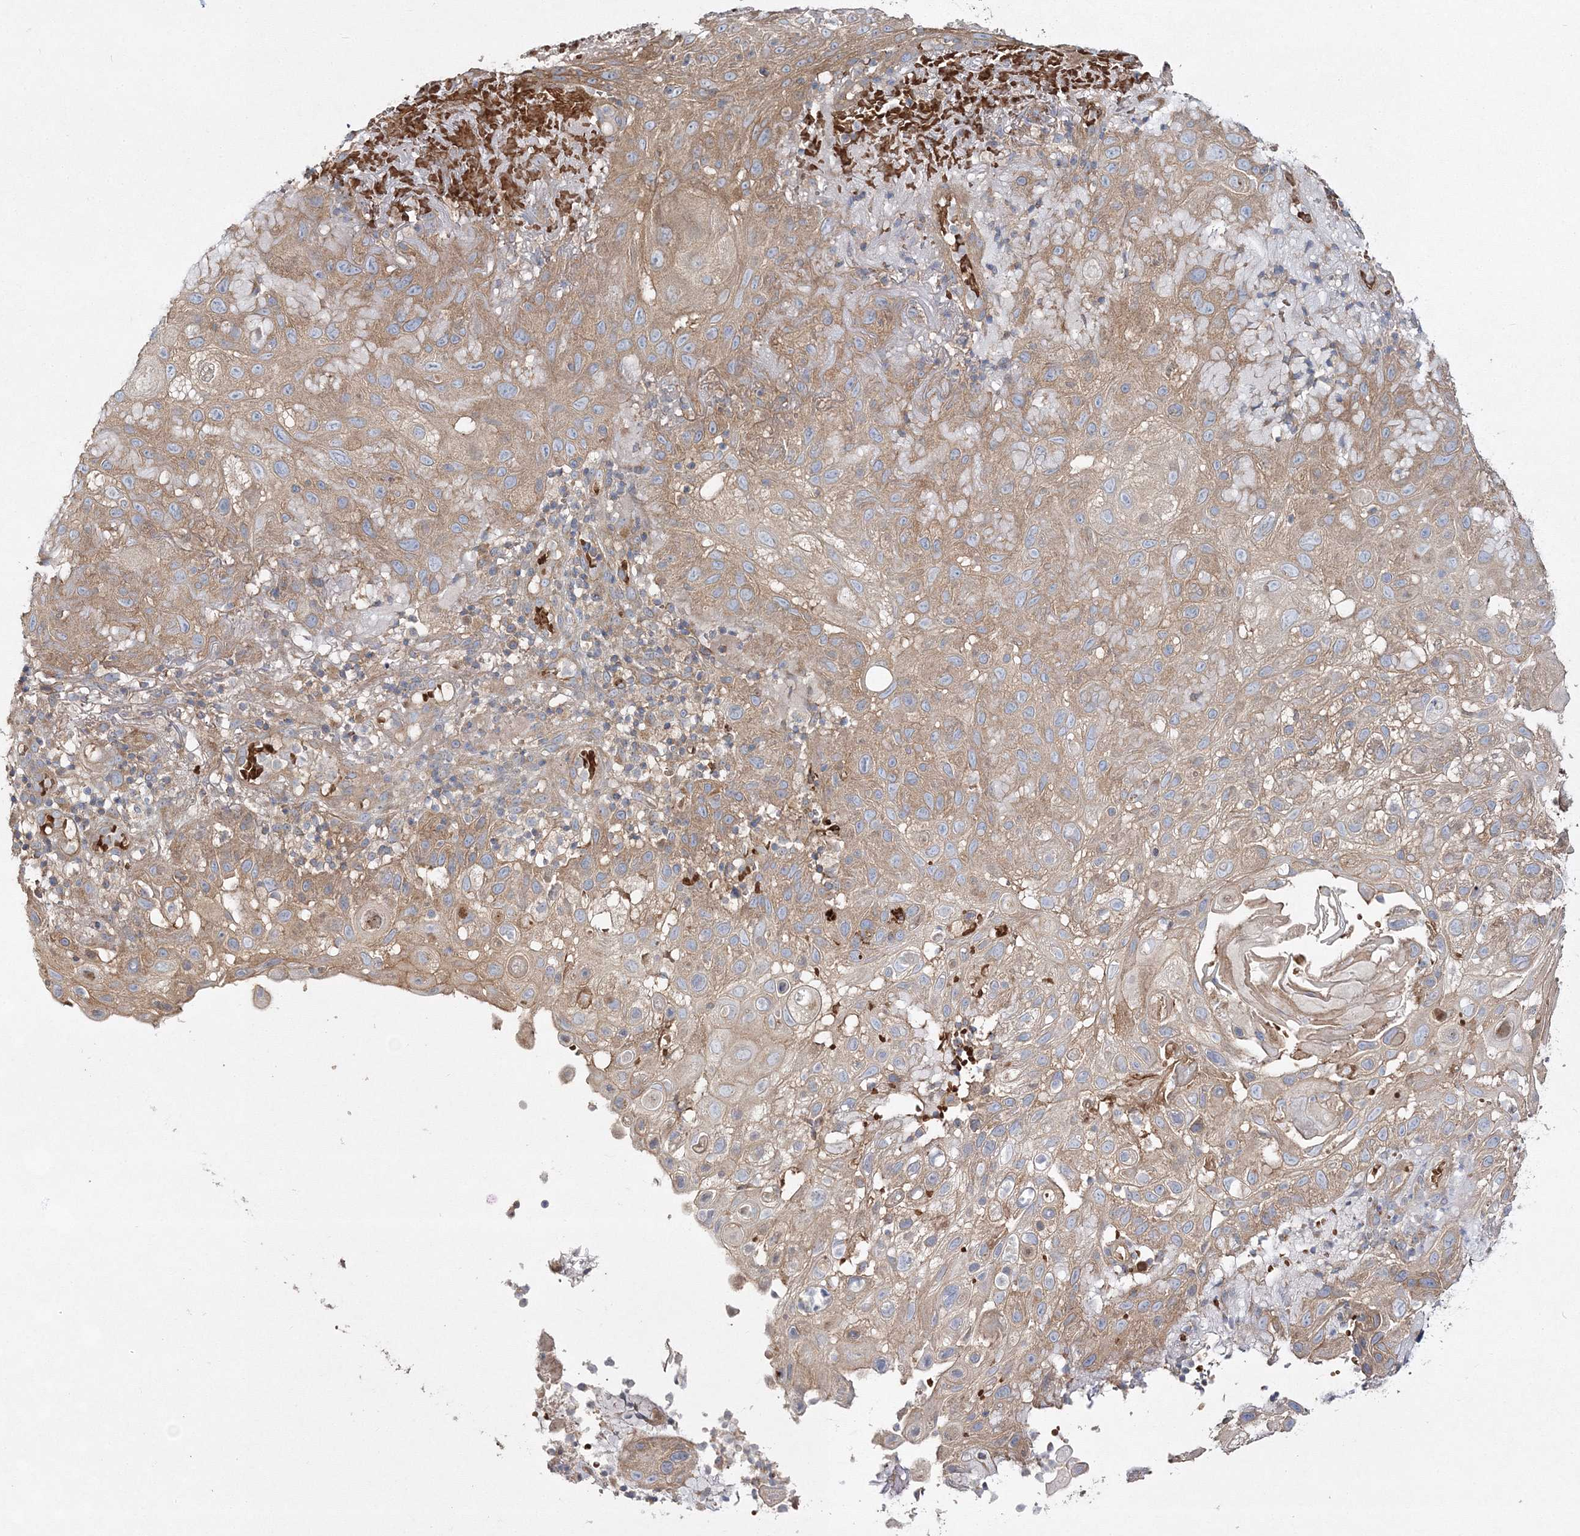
{"staining": {"intensity": "moderate", "quantity": ">75%", "location": "cytoplasmic/membranous"}, "tissue": "skin cancer", "cell_type": "Tumor cells", "image_type": "cancer", "snomed": [{"axis": "morphology", "description": "Normal tissue, NOS"}, {"axis": "morphology", "description": "Squamous cell carcinoma, NOS"}, {"axis": "topography", "description": "Skin"}], "caption": "Immunohistochemical staining of human skin squamous cell carcinoma reveals moderate cytoplasmic/membranous protein staining in about >75% of tumor cells. Immunohistochemistry (ihc) stains the protein in brown and the nuclei are stained blue.", "gene": "ZSWIM6", "patient": {"sex": "female", "age": 96}}